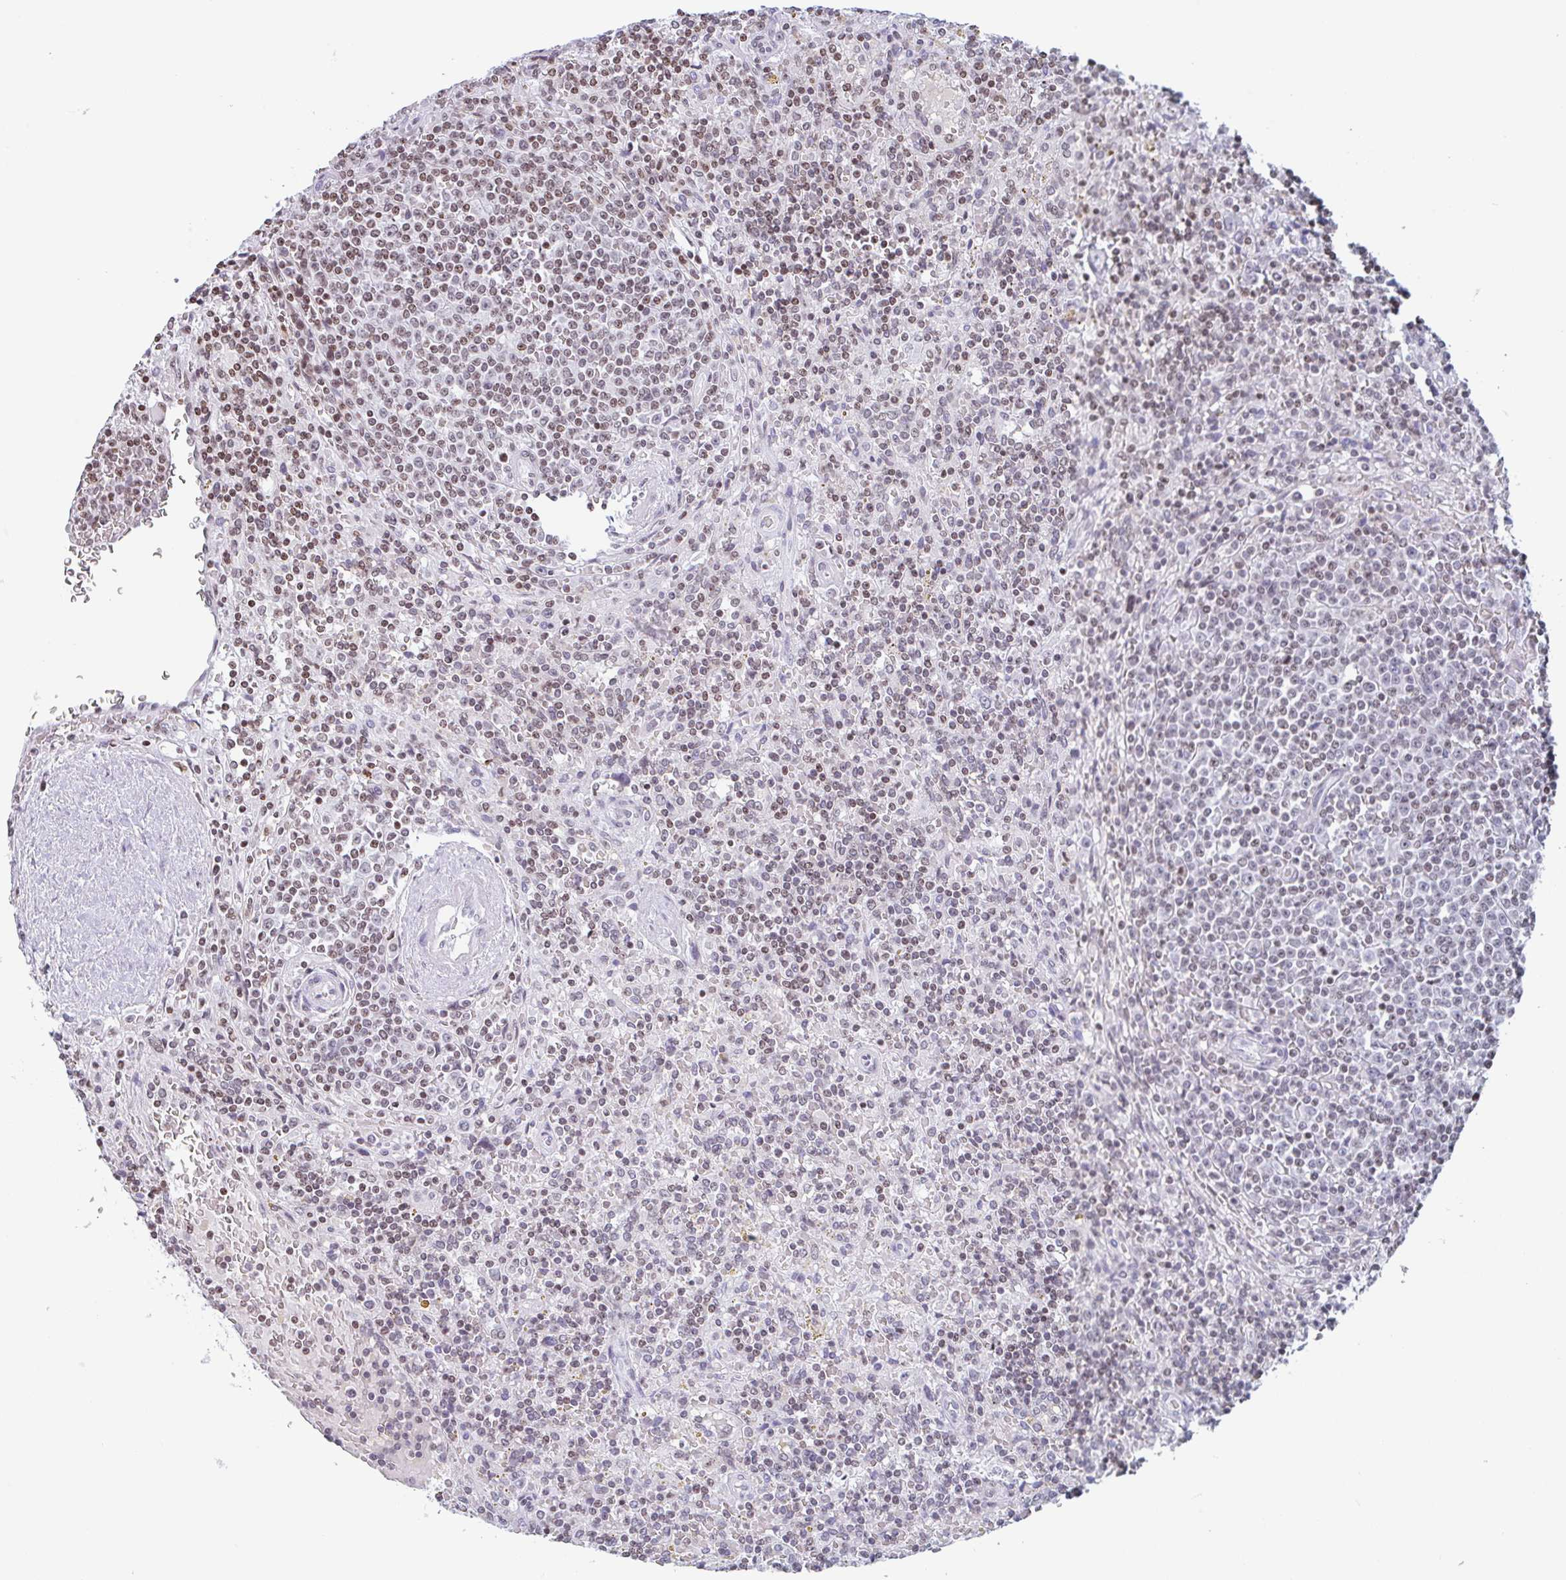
{"staining": {"intensity": "weak", "quantity": "25%-75%", "location": "nuclear"}, "tissue": "lymphoma", "cell_type": "Tumor cells", "image_type": "cancer", "snomed": [{"axis": "morphology", "description": "Malignant lymphoma, non-Hodgkin's type, Low grade"}, {"axis": "topography", "description": "Spleen"}], "caption": "Immunohistochemistry histopathology image of neoplastic tissue: lymphoma stained using immunohistochemistry (IHC) displays low levels of weak protein expression localized specifically in the nuclear of tumor cells, appearing as a nuclear brown color.", "gene": "NOL6", "patient": {"sex": "male", "age": 67}}